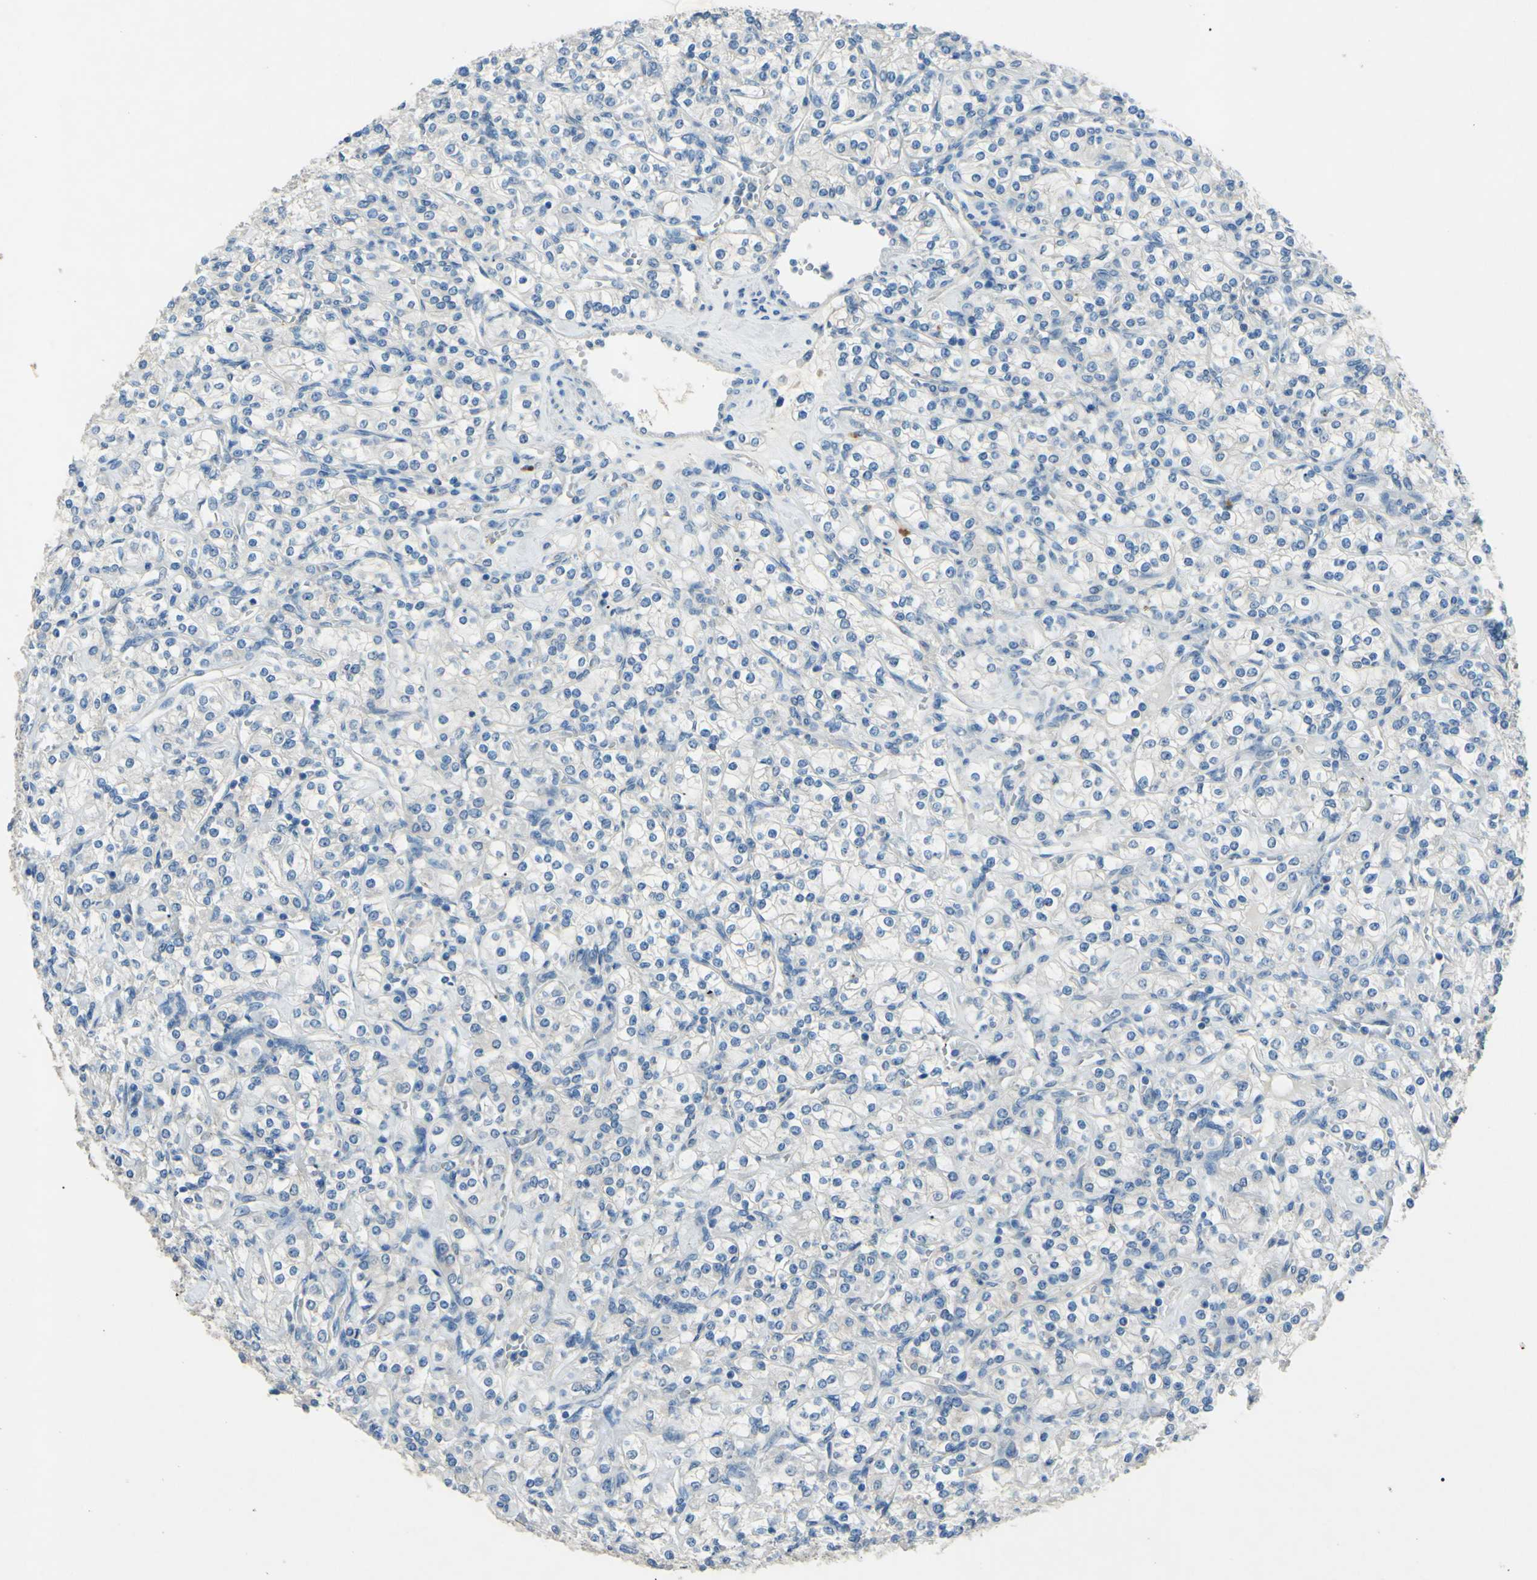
{"staining": {"intensity": "negative", "quantity": "none", "location": "none"}, "tissue": "renal cancer", "cell_type": "Tumor cells", "image_type": "cancer", "snomed": [{"axis": "morphology", "description": "Adenocarcinoma, NOS"}, {"axis": "topography", "description": "Kidney"}], "caption": "An image of renal cancer (adenocarcinoma) stained for a protein shows no brown staining in tumor cells. The staining was performed using DAB to visualize the protein expression in brown, while the nuclei were stained in blue with hematoxylin (Magnification: 20x).", "gene": "CDH10", "patient": {"sex": "male", "age": 77}}